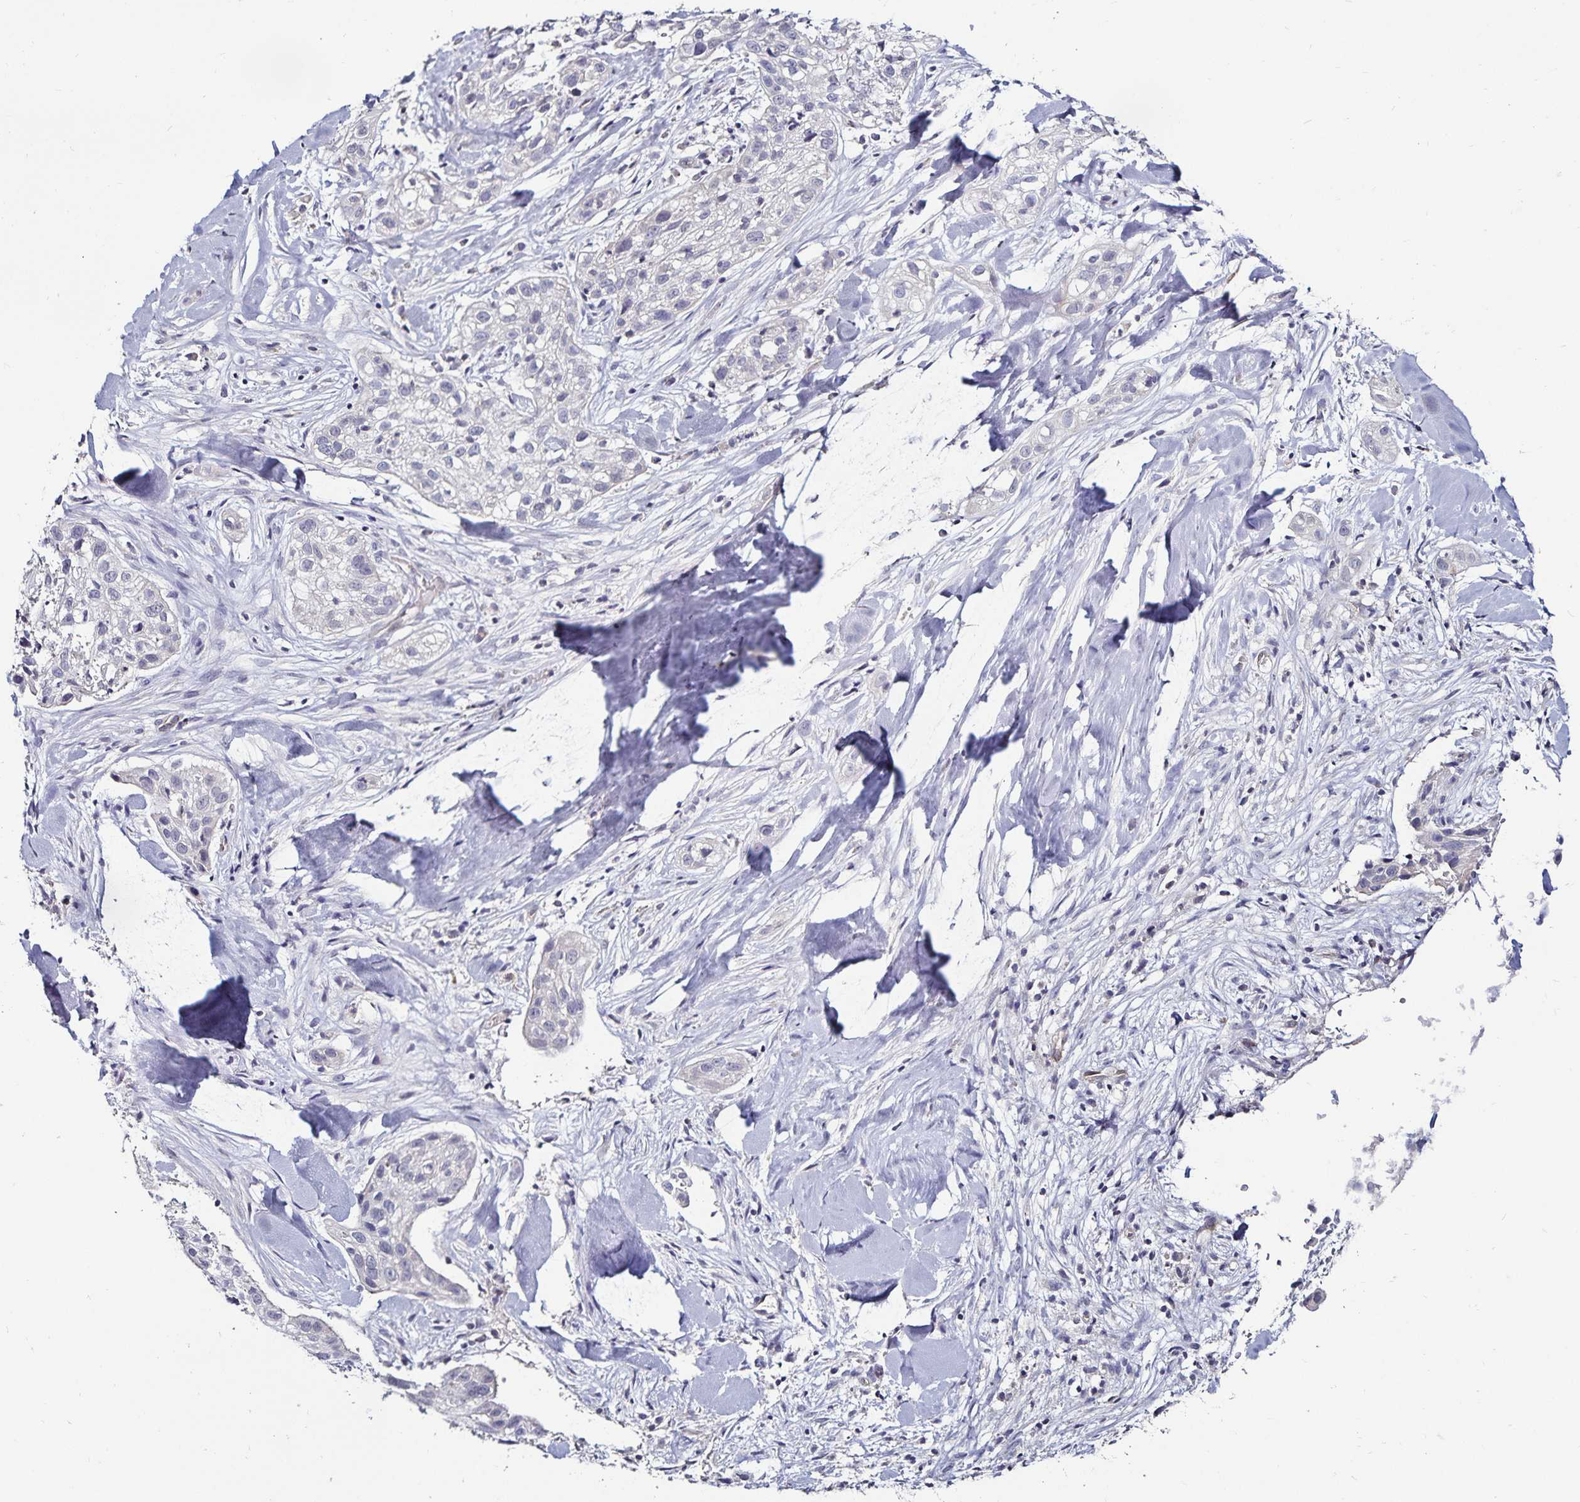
{"staining": {"intensity": "negative", "quantity": "none", "location": "none"}, "tissue": "skin cancer", "cell_type": "Tumor cells", "image_type": "cancer", "snomed": [{"axis": "morphology", "description": "Squamous cell carcinoma, NOS"}, {"axis": "topography", "description": "Skin"}], "caption": "A histopathology image of skin cancer stained for a protein displays no brown staining in tumor cells.", "gene": "ACSL5", "patient": {"sex": "male", "age": 82}}